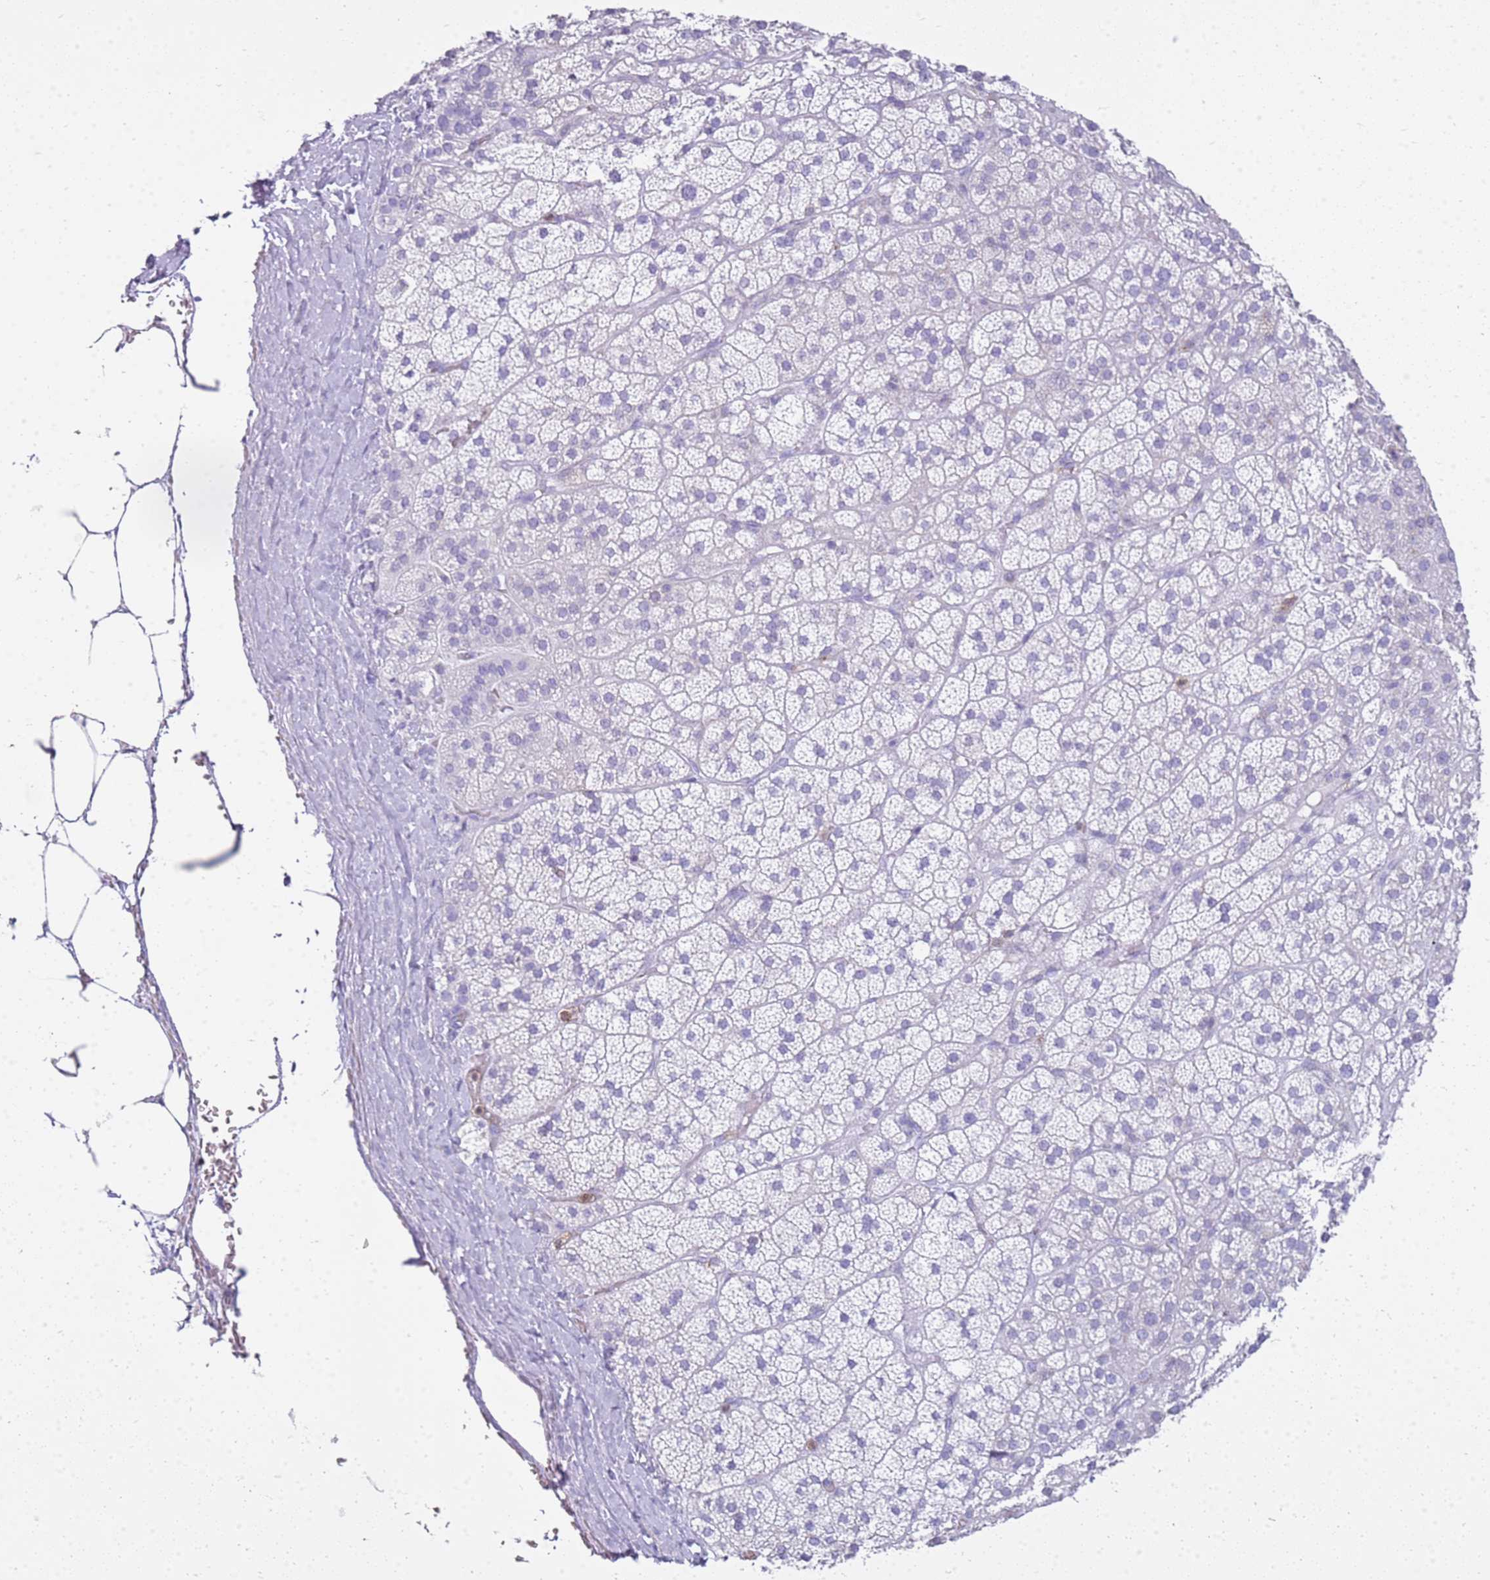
{"staining": {"intensity": "negative", "quantity": "none", "location": "none"}, "tissue": "adrenal gland", "cell_type": "Glandular cells", "image_type": "normal", "snomed": [{"axis": "morphology", "description": "Normal tissue, NOS"}, {"axis": "topography", "description": "Adrenal gland"}], "caption": "Immunohistochemistry of benign adrenal gland displays no positivity in glandular cells.", "gene": "CSTA", "patient": {"sex": "female", "age": 70}}